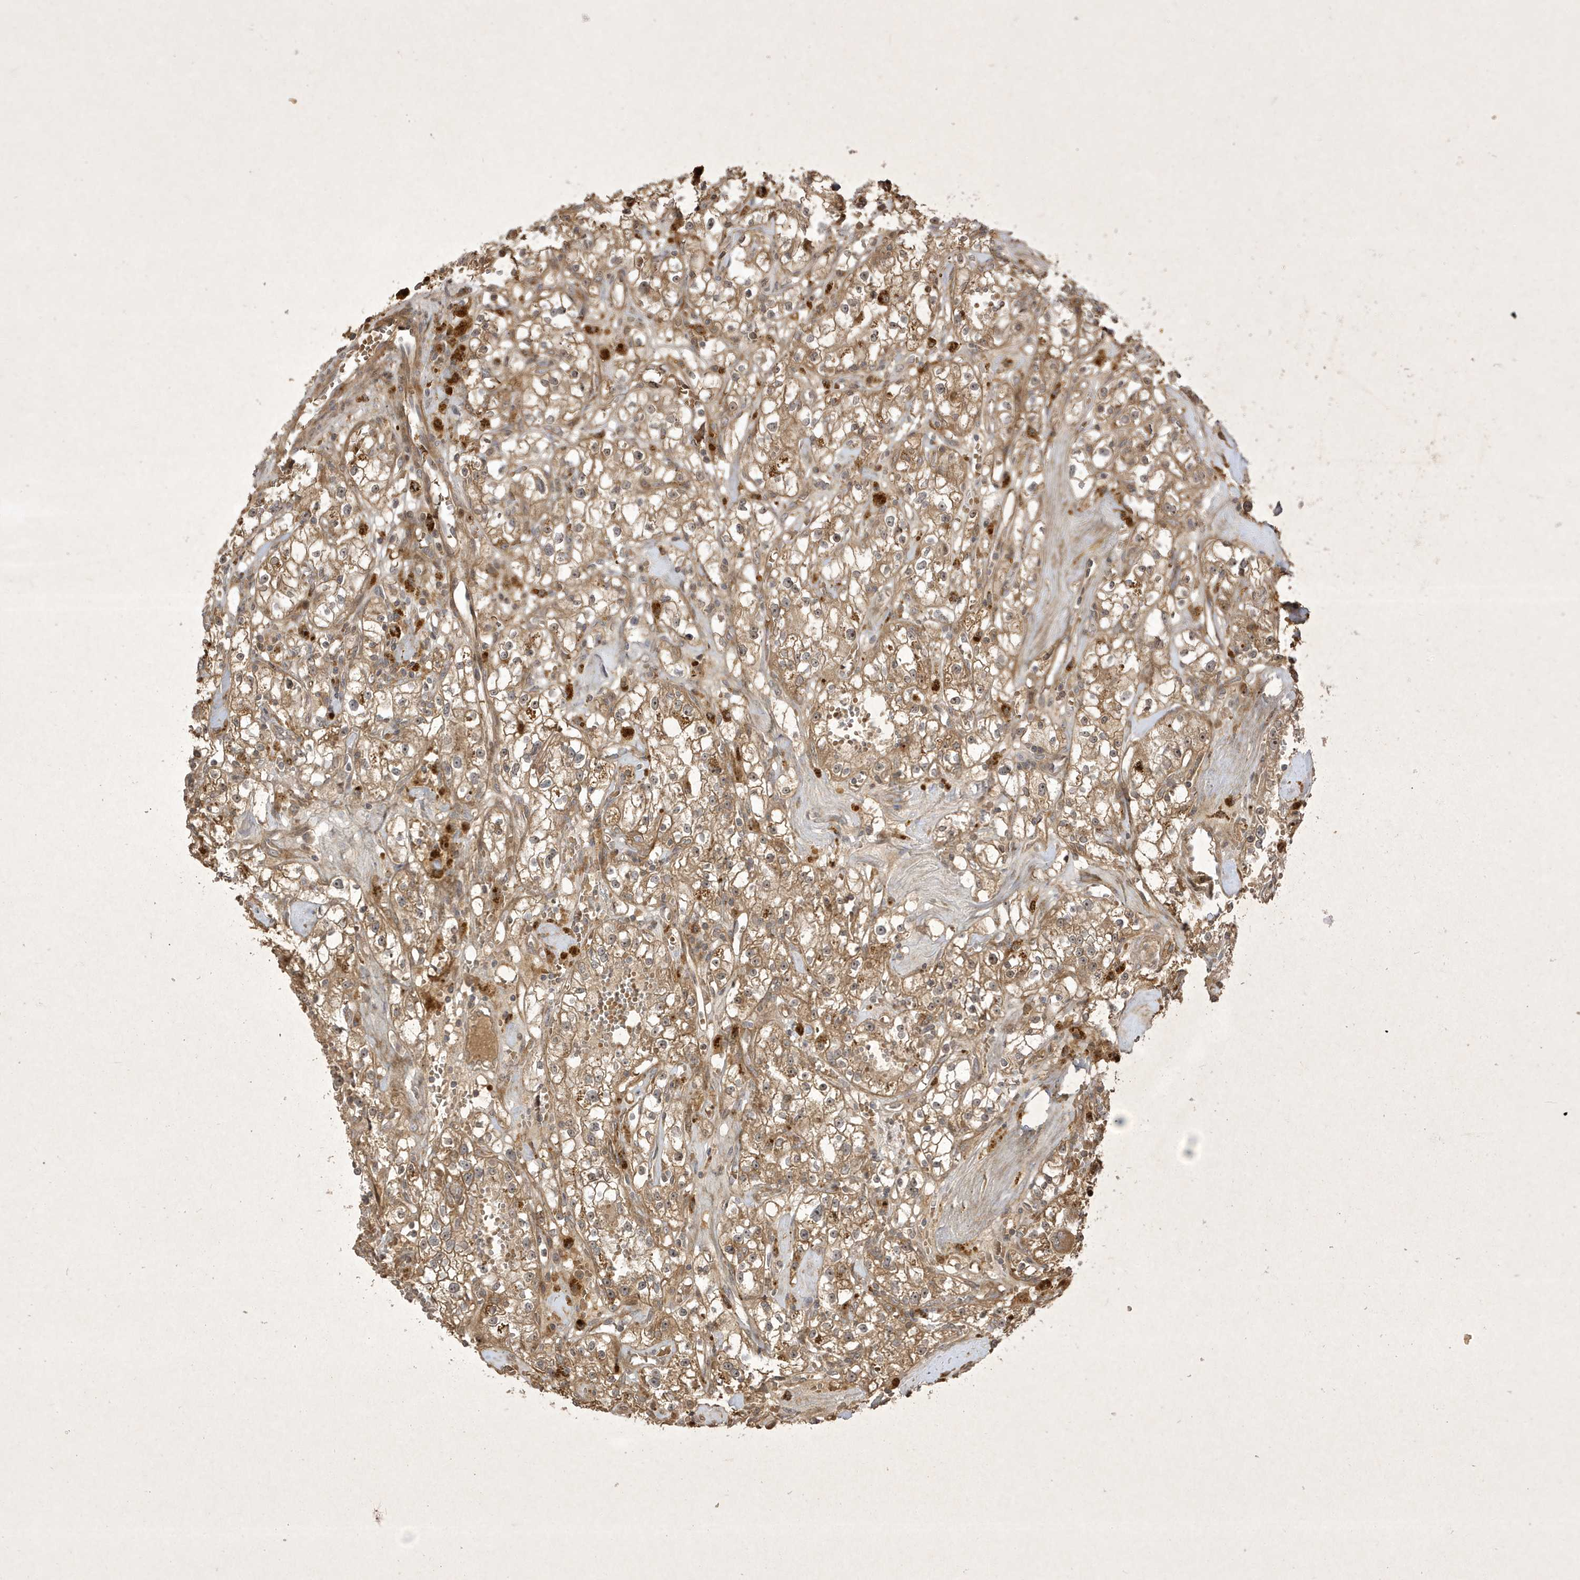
{"staining": {"intensity": "weak", "quantity": ">75%", "location": "cytoplasmic/membranous"}, "tissue": "renal cancer", "cell_type": "Tumor cells", "image_type": "cancer", "snomed": [{"axis": "morphology", "description": "Adenocarcinoma, NOS"}, {"axis": "topography", "description": "Kidney"}], "caption": "Renal cancer (adenocarcinoma) was stained to show a protein in brown. There is low levels of weak cytoplasmic/membranous positivity in approximately >75% of tumor cells.", "gene": "FAM83C", "patient": {"sex": "male", "age": 56}}